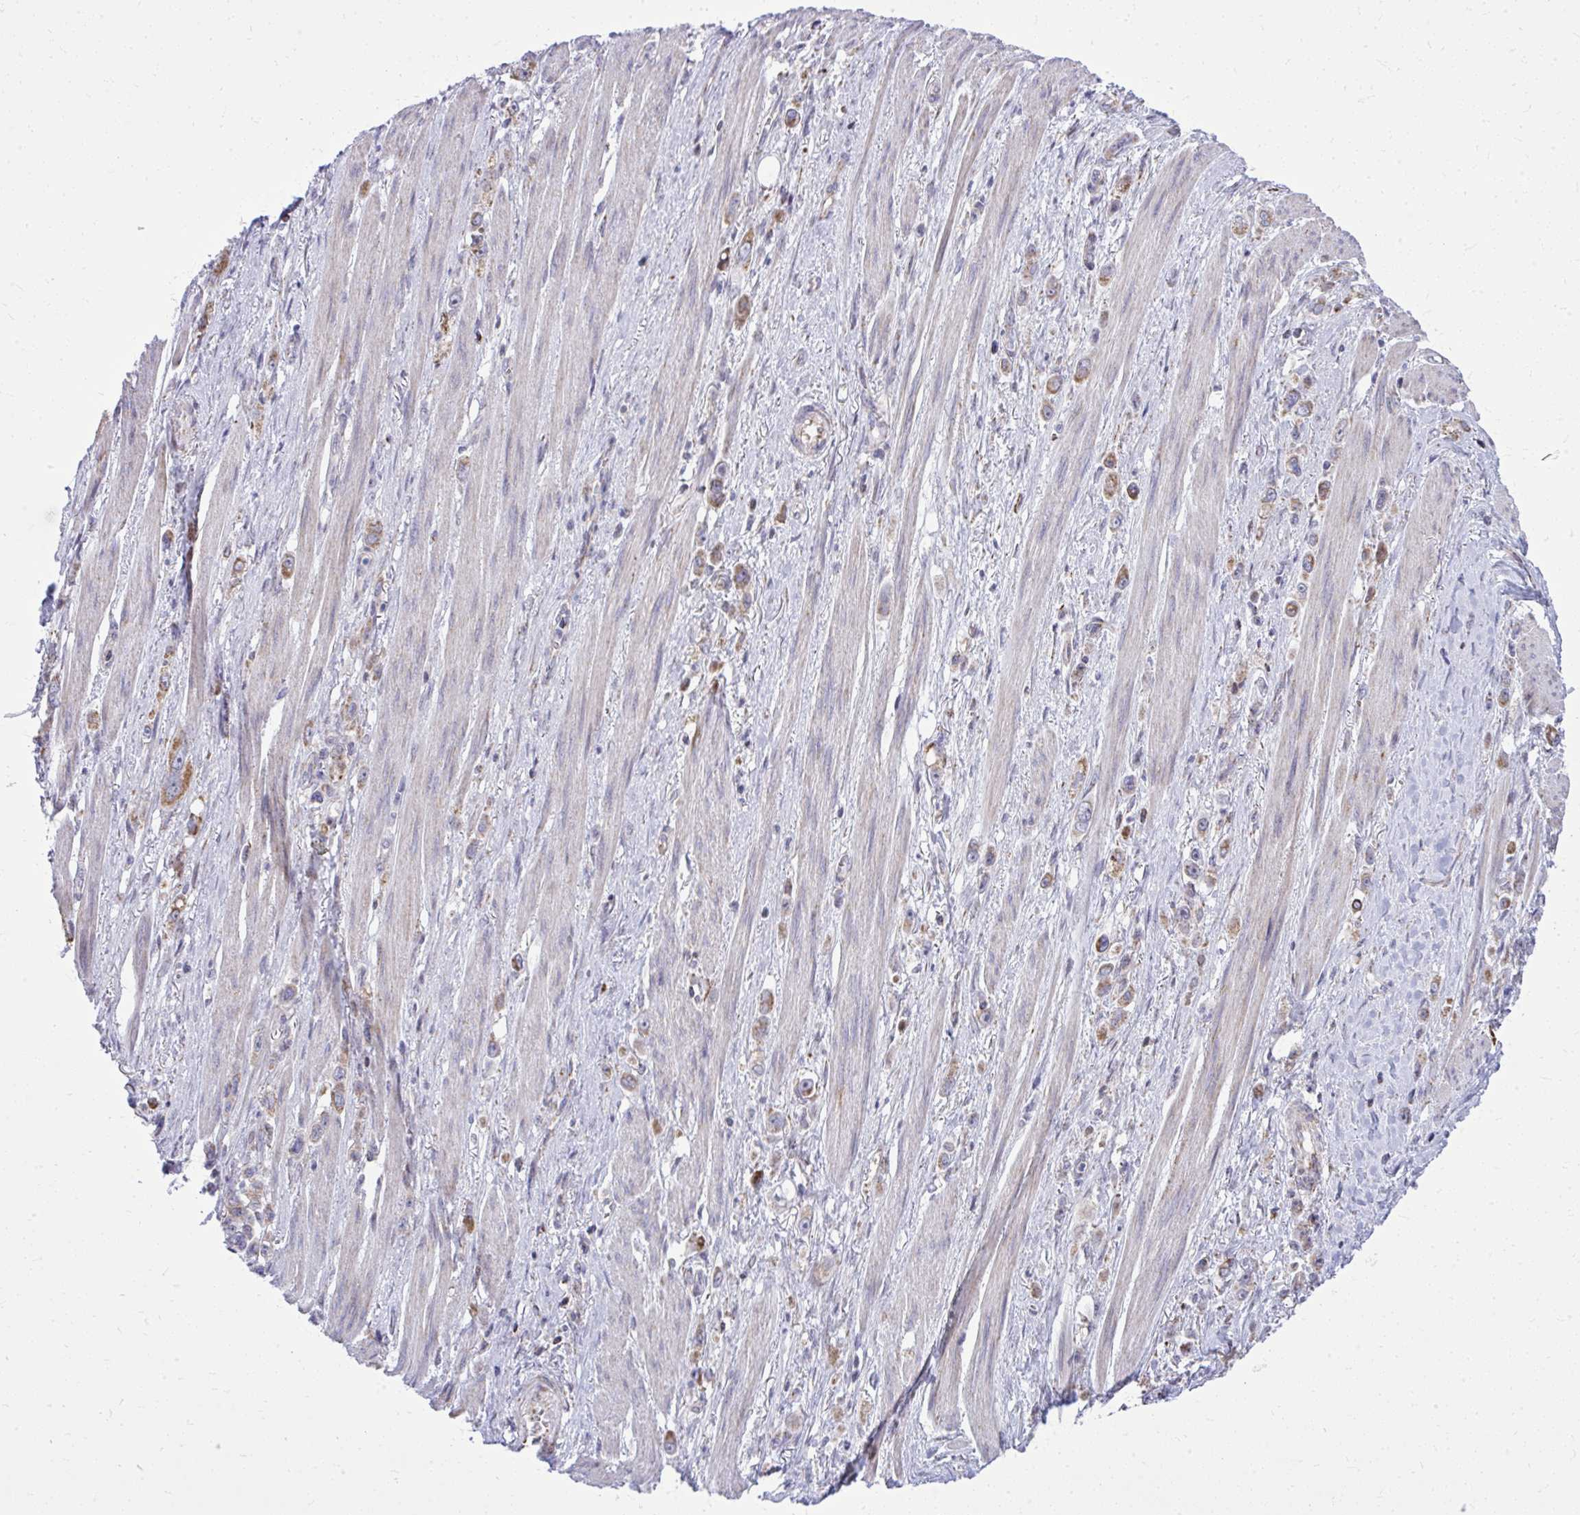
{"staining": {"intensity": "moderate", "quantity": ">75%", "location": "cytoplasmic/membranous"}, "tissue": "stomach cancer", "cell_type": "Tumor cells", "image_type": "cancer", "snomed": [{"axis": "morphology", "description": "Adenocarcinoma, NOS"}, {"axis": "topography", "description": "Stomach, upper"}], "caption": "Protein staining exhibits moderate cytoplasmic/membranous staining in about >75% of tumor cells in stomach cancer (adenocarcinoma).", "gene": "ZNF362", "patient": {"sex": "male", "age": 75}}